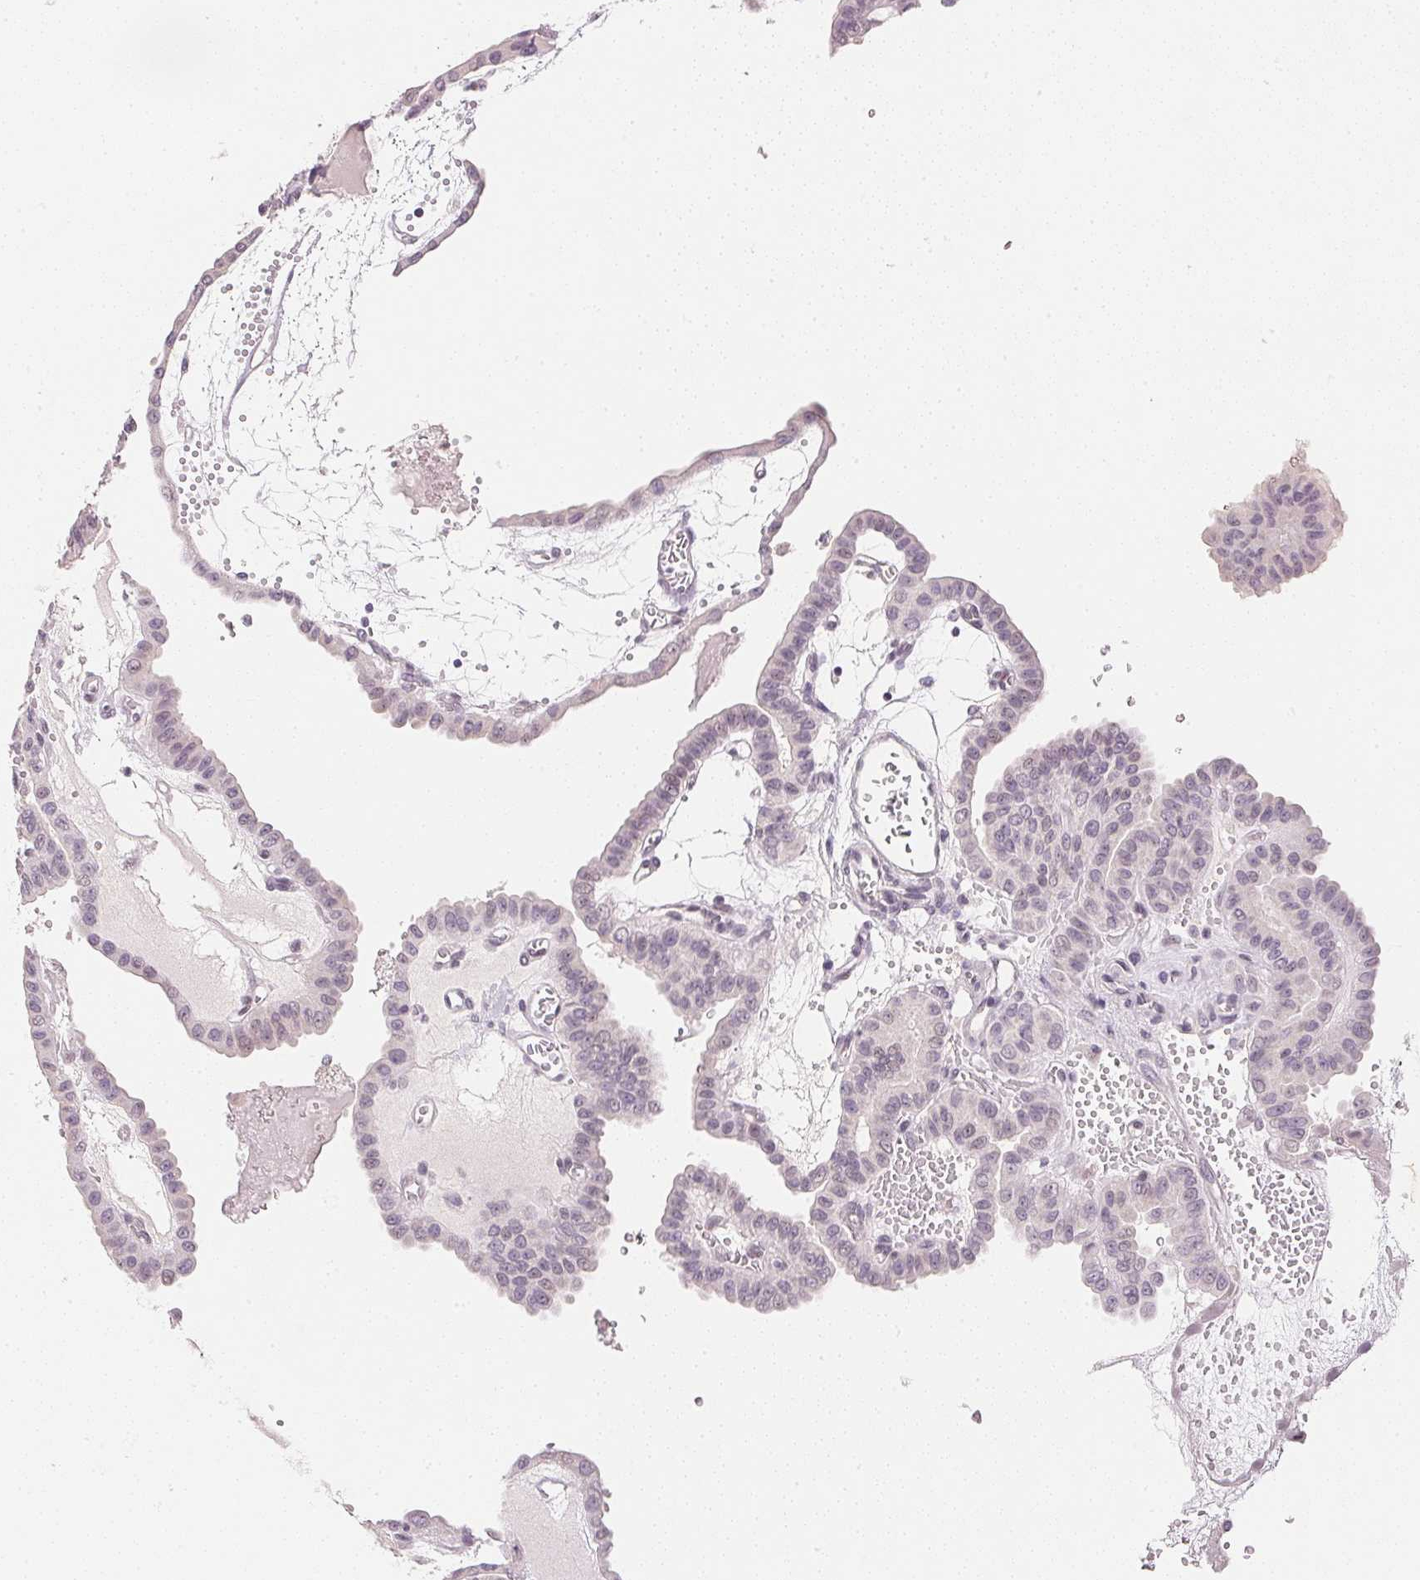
{"staining": {"intensity": "negative", "quantity": "none", "location": "none"}, "tissue": "thyroid cancer", "cell_type": "Tumor cells", "image_type": "cancer", "snomed": [{"axis": "morphology", "description": "Papillary adenocarcinoma, NOS"}, {"axis": "topography", "description": "Thyroid gland"}], "caption": "The micrograph shows no staining of tumor cells in thyroid papillary adenocarcinoma. Brightfield microscopy of immunohistochemistry stained with DAB (brown) and hematoxylin (blue), captured at high magnification.", "gene": "SMTN", "patient": {"sex": "male", "age": 87}}